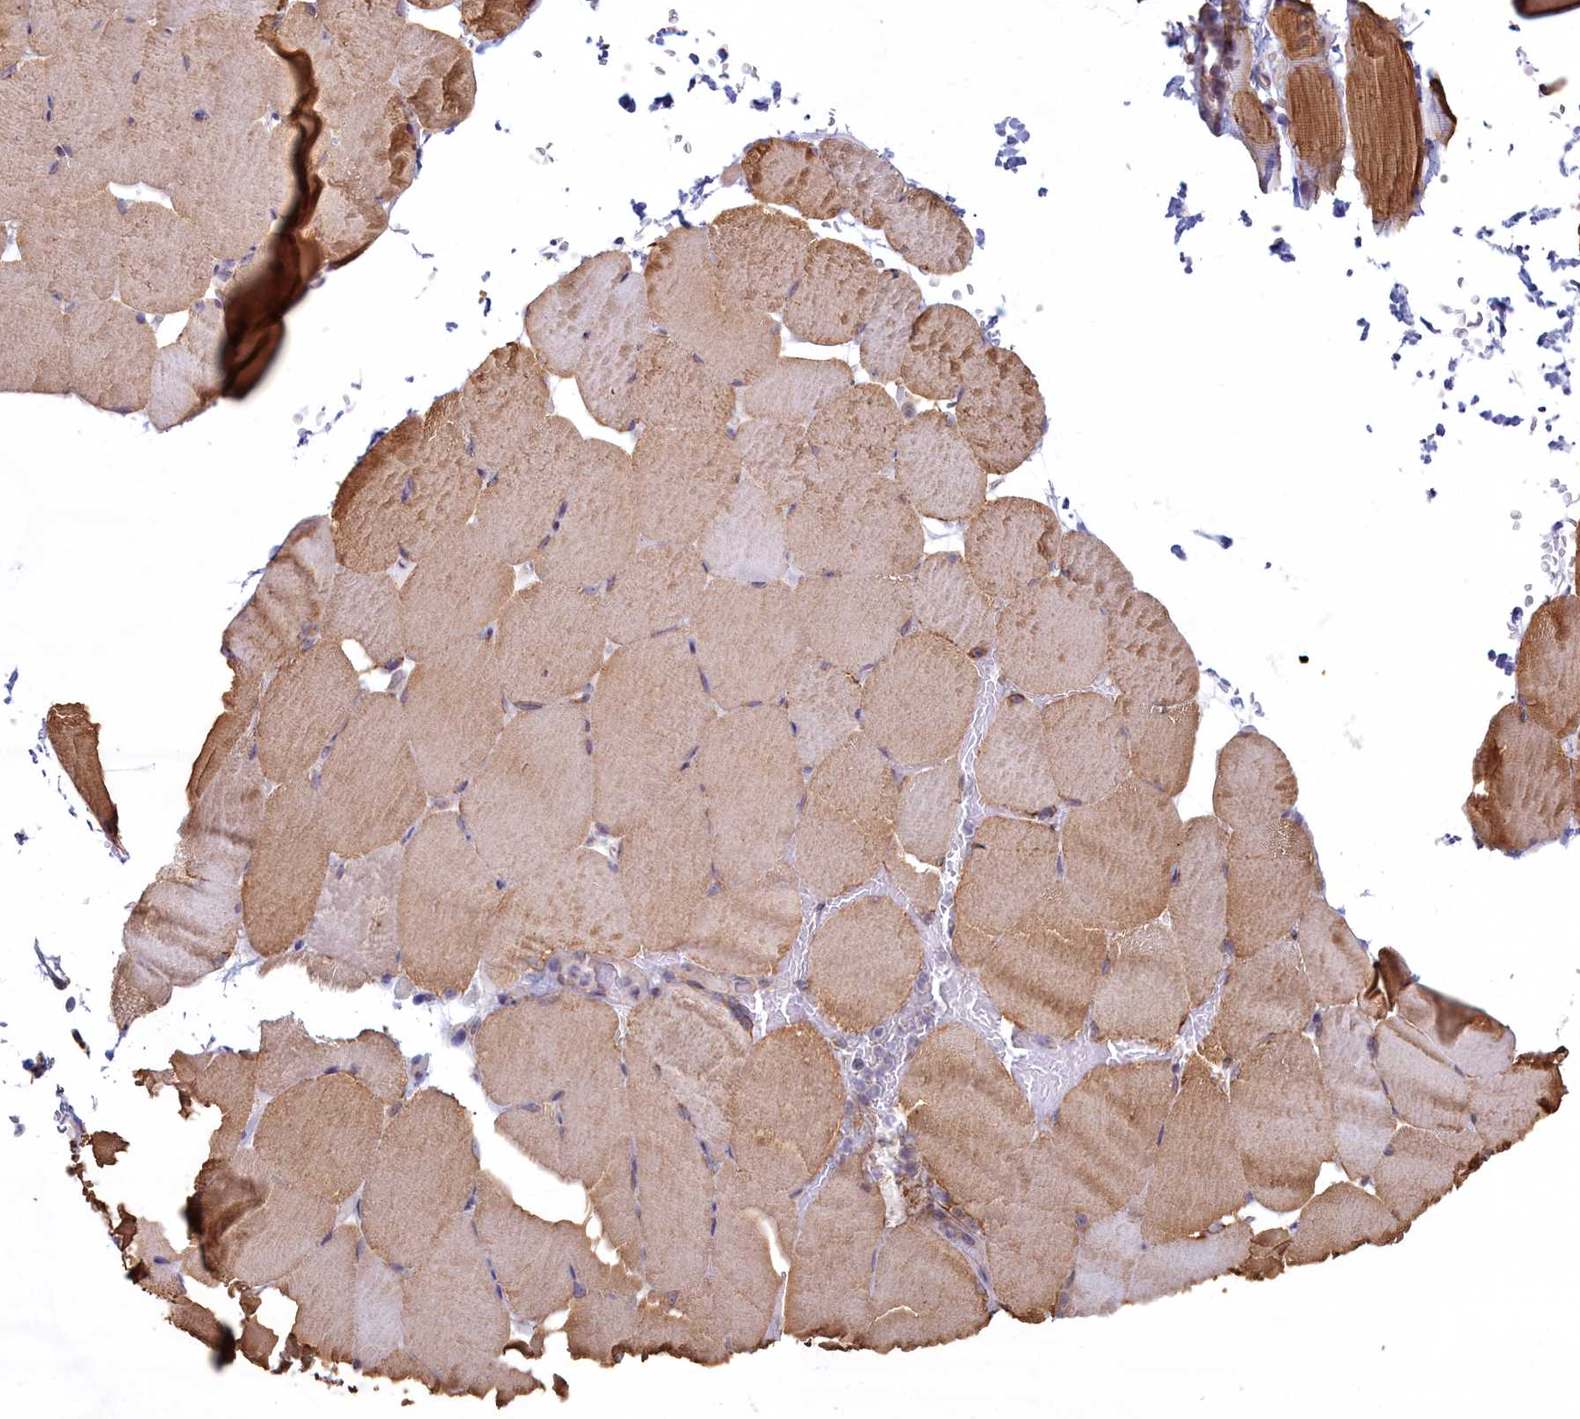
{"staining": {"intensity": "moderate", "quantity": ">75%", "location": "cytoplasmic/membranous"}, "tissue": "skeletal muscle", "cell_type": "Myocytes", "image_type": "normal", "snomed": [{"axis": "morphology", "description": "Normal tissue, NOS"}, {"axis": "topography", "description": "Skeletal muscle"}, {"axis": "topography", "description": "Parathyroid gland"}], "caption": "Immunohistochemistry (DAB) staining of benign skeletal muscle exhibits moderate cytoplasmic/membranous protein positivity in approximately >75% of myocytes.", "gene": "MAK16", "patient": {"sex": "female", "age": 37}}